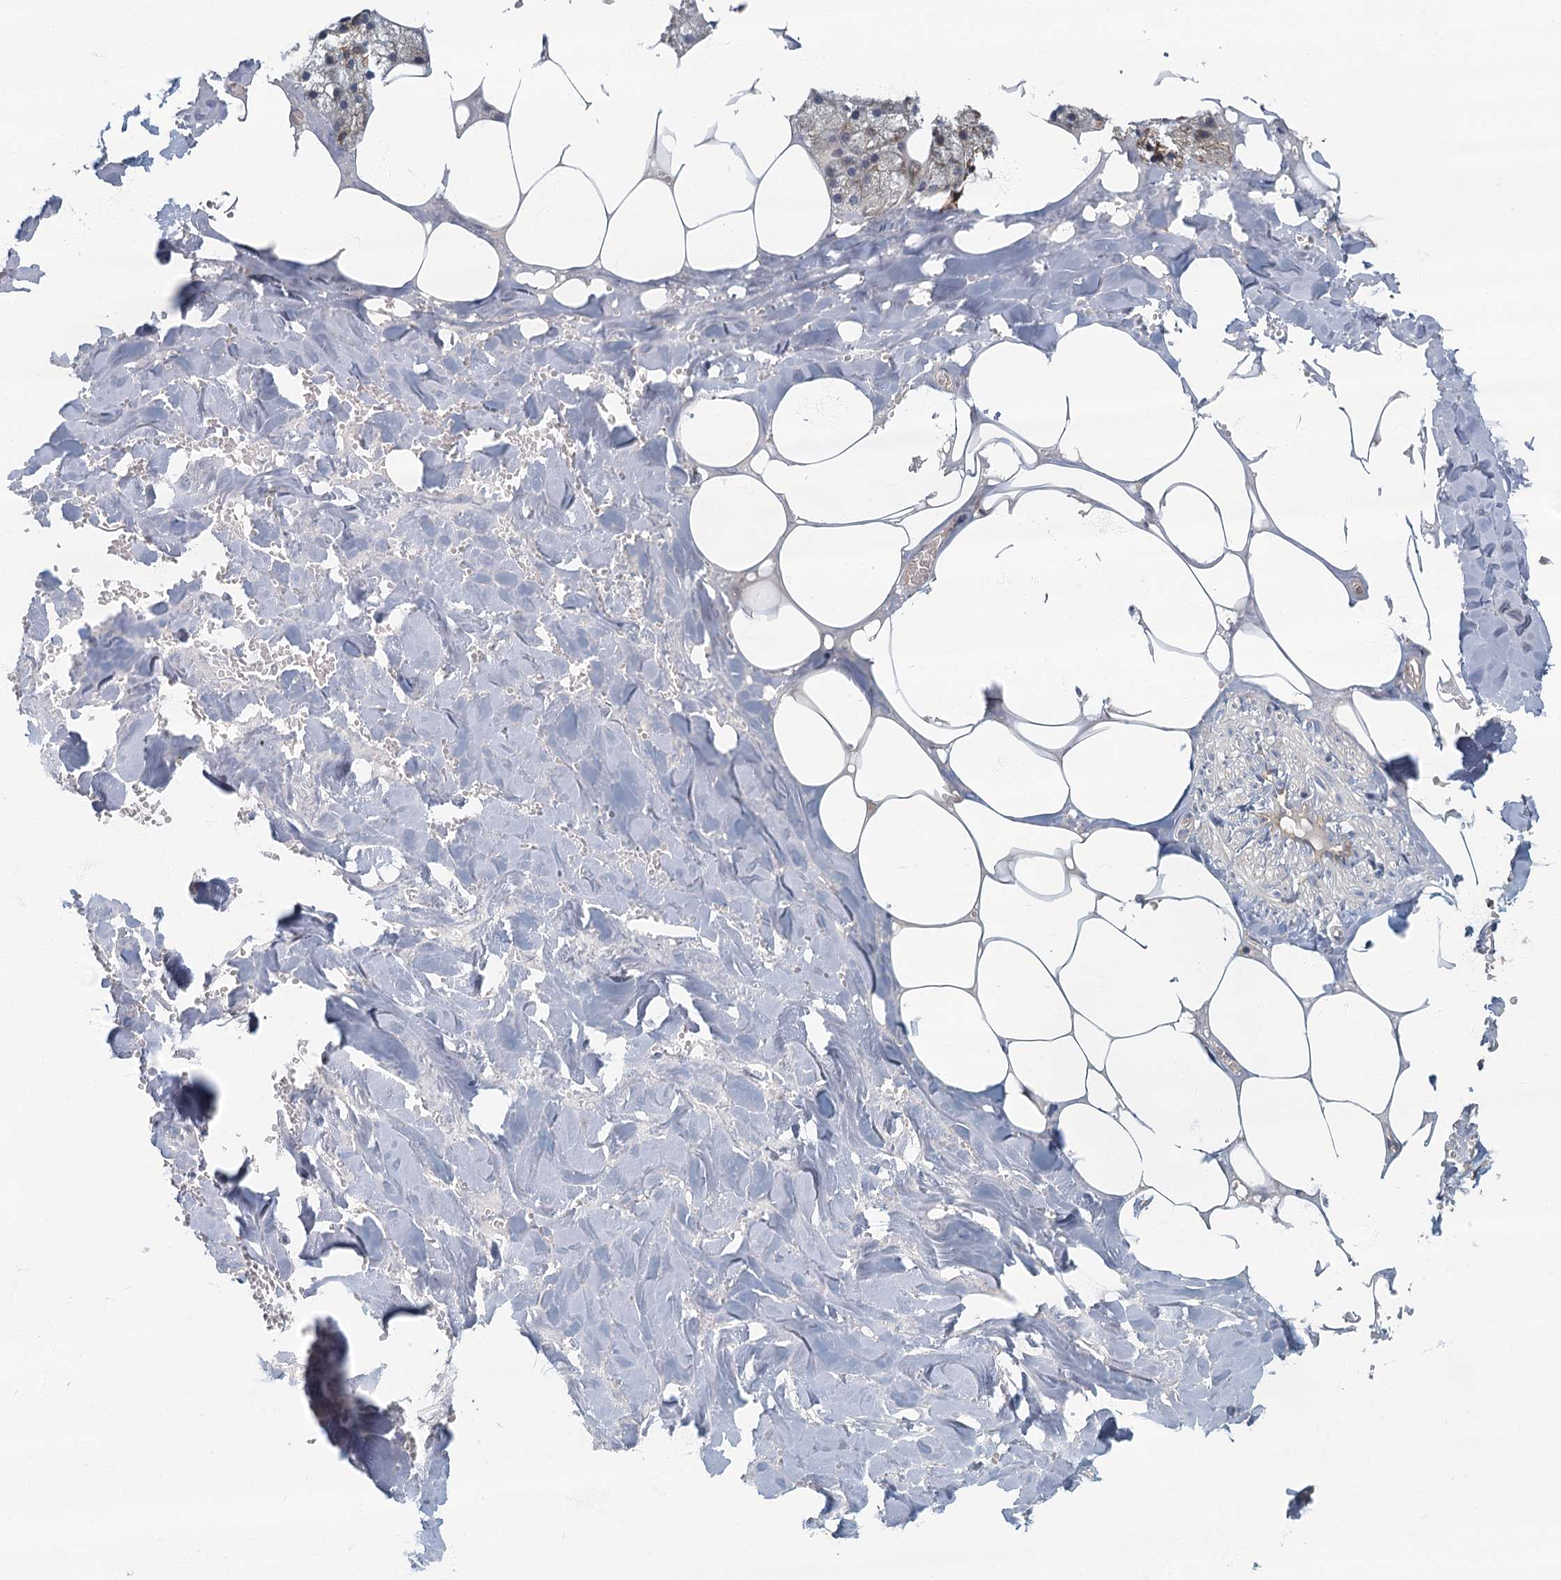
{"staining": {"intensity": "weak", "quantity": "25%-75%", "location": "cytoplasmic/membranous"}, "tissue": "salivary gland", "cell_type": "Glandular cells", "image_type": "normal", "snomed": [{"axis": "morphology", "description": "Normal tissue, NOS"}, {"axis": "topography", "description": "Salivary gland"}], "caption": "Immunohistochemical staining of unremarkable salivary gland exhibits low levels of weak cytoplasmic/membranous positivity in approximately 25%-75% of glandular cells.", "gene": "CKAP2L", "patient": {"sex": "male", "age": 62}}